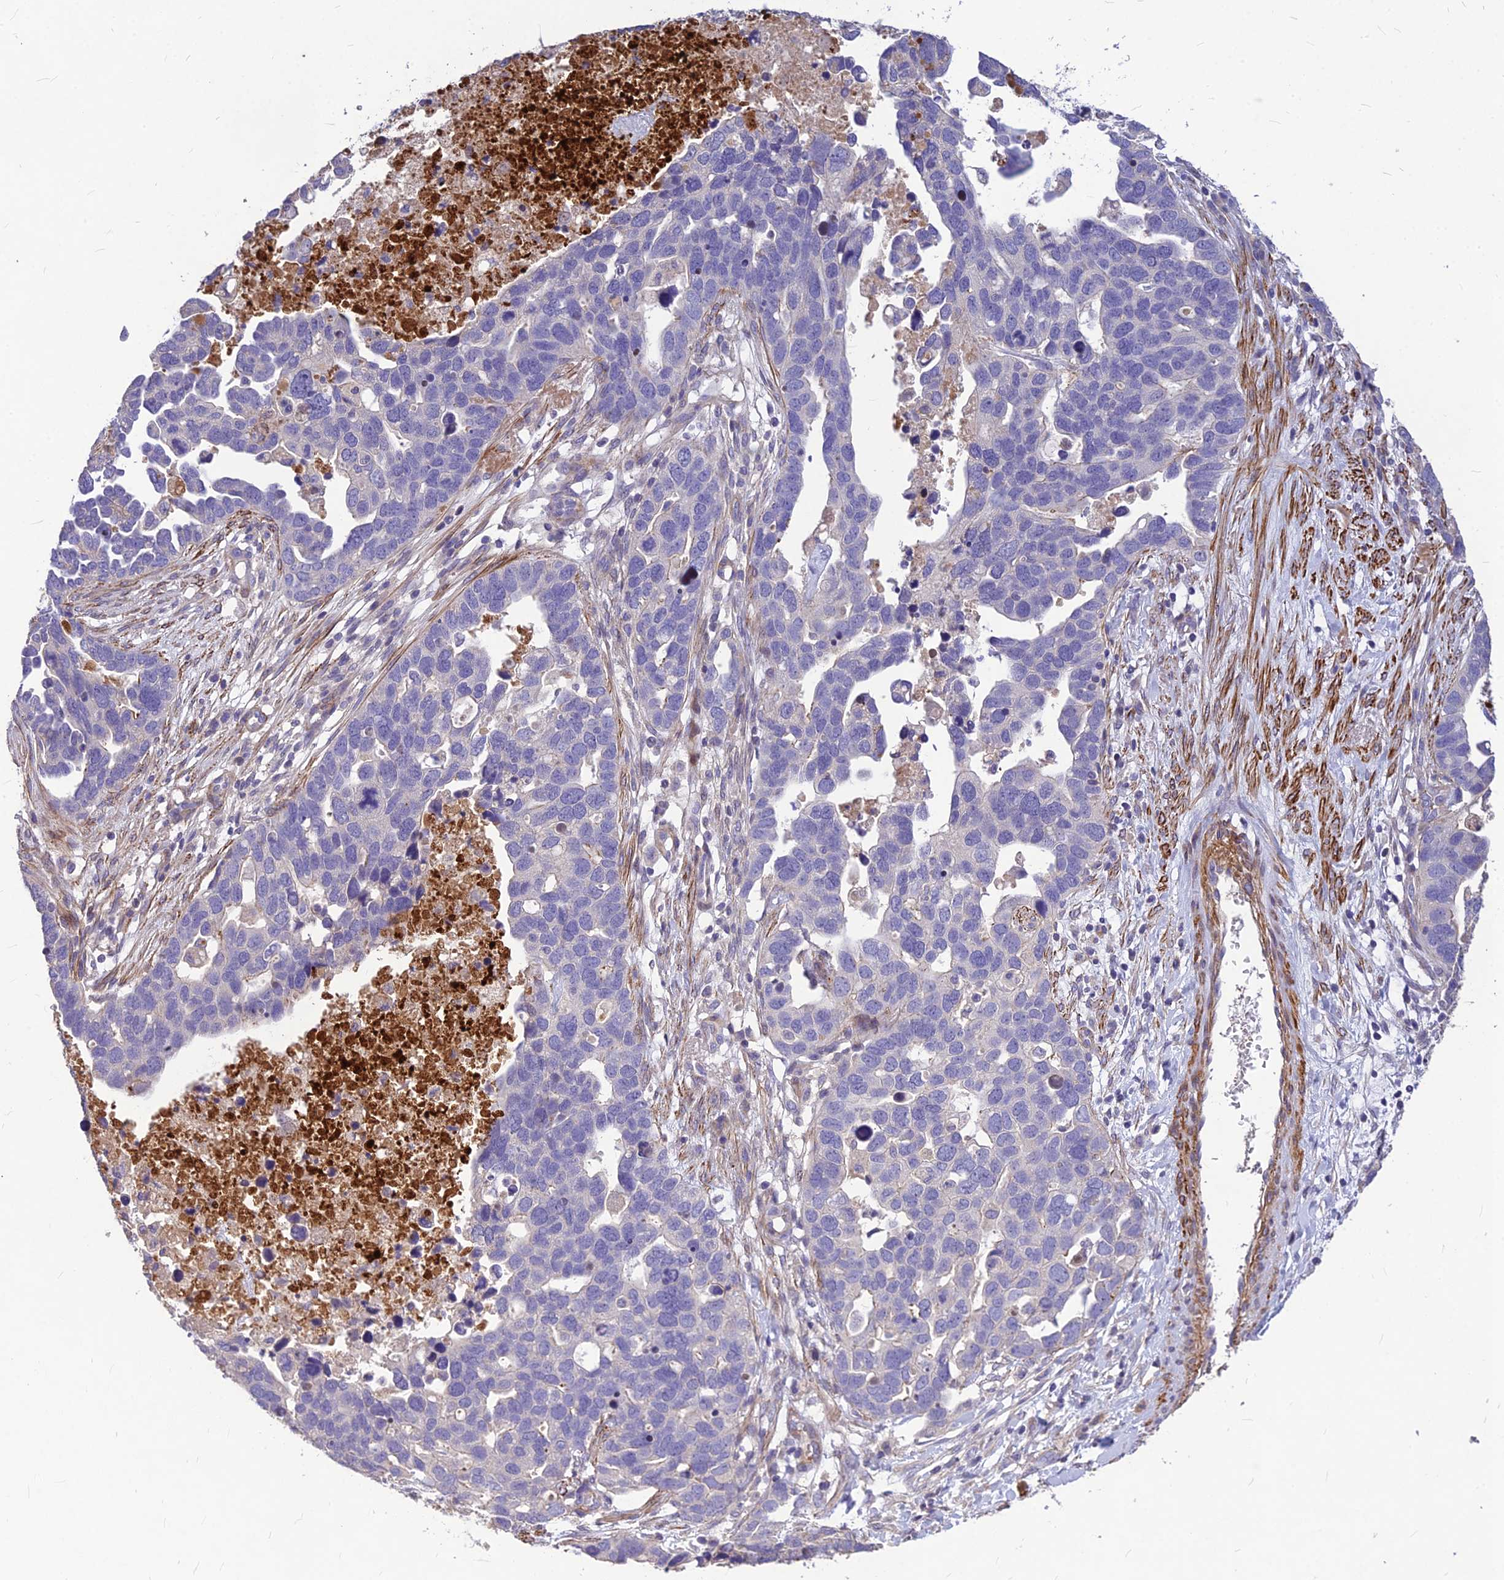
{"staining": {"intensity": "negative", "quantity": "none", "location": "none"}, "tissue": "ovarian cancer", "cell_type": "Tumor cells", "image_type": "cancer", "snomed": [{"axis": "morphology", "description": "Cystadenocarcinoma, serous, NOS"}, {"axis": "topography", "description": "Ovary"}], "caption": "The micrograph shows no significant expression in tumor cells of ovarian cancer.", "gene": "CLUH", "patient": {"sex": "female", "age": 54}}